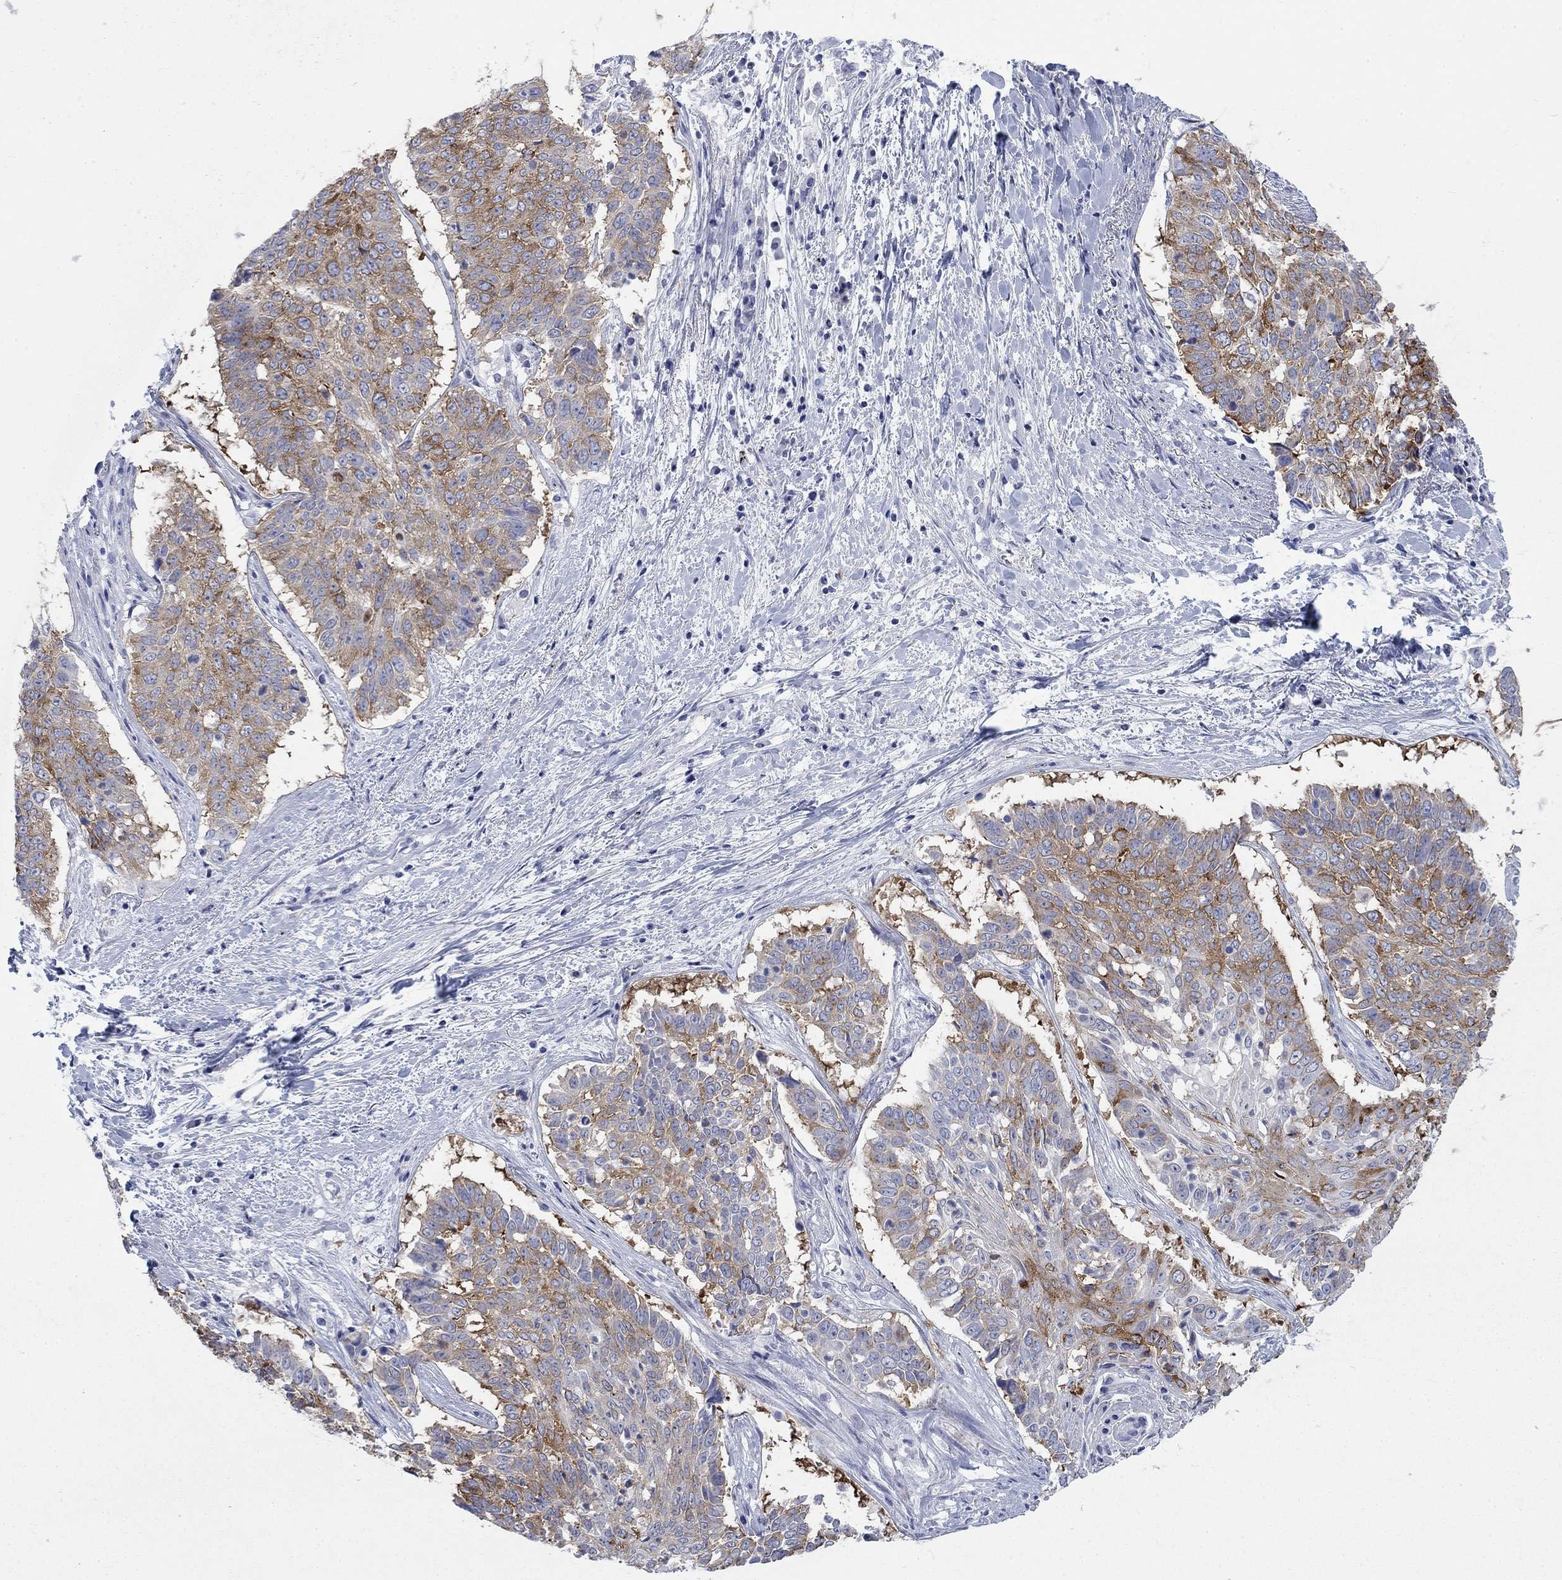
{"staining": {"intensity": "strong", "quantity": "25%-75%", "location": "cytoplasmic/membranous"}, "tissue": "lung cancer", "cell_type": "Tumor cells", "image_type": "cancer", "snomed": [{"axis": "morphology", "description": "Squamous cell carcinoma, NOS"}, {"axis": "topography", "description": "Lung"}], "caption": "Immunohistochemistry micrograph of human squamous cell carcinoma (lung) stained for a protein (brown), which shows high levels of strong cytoplasmic/membranous expression in about 25%-75% of tumor cells.", "gene": "IGF2BP3", "patient": {"sex": "male", "age": 64}}